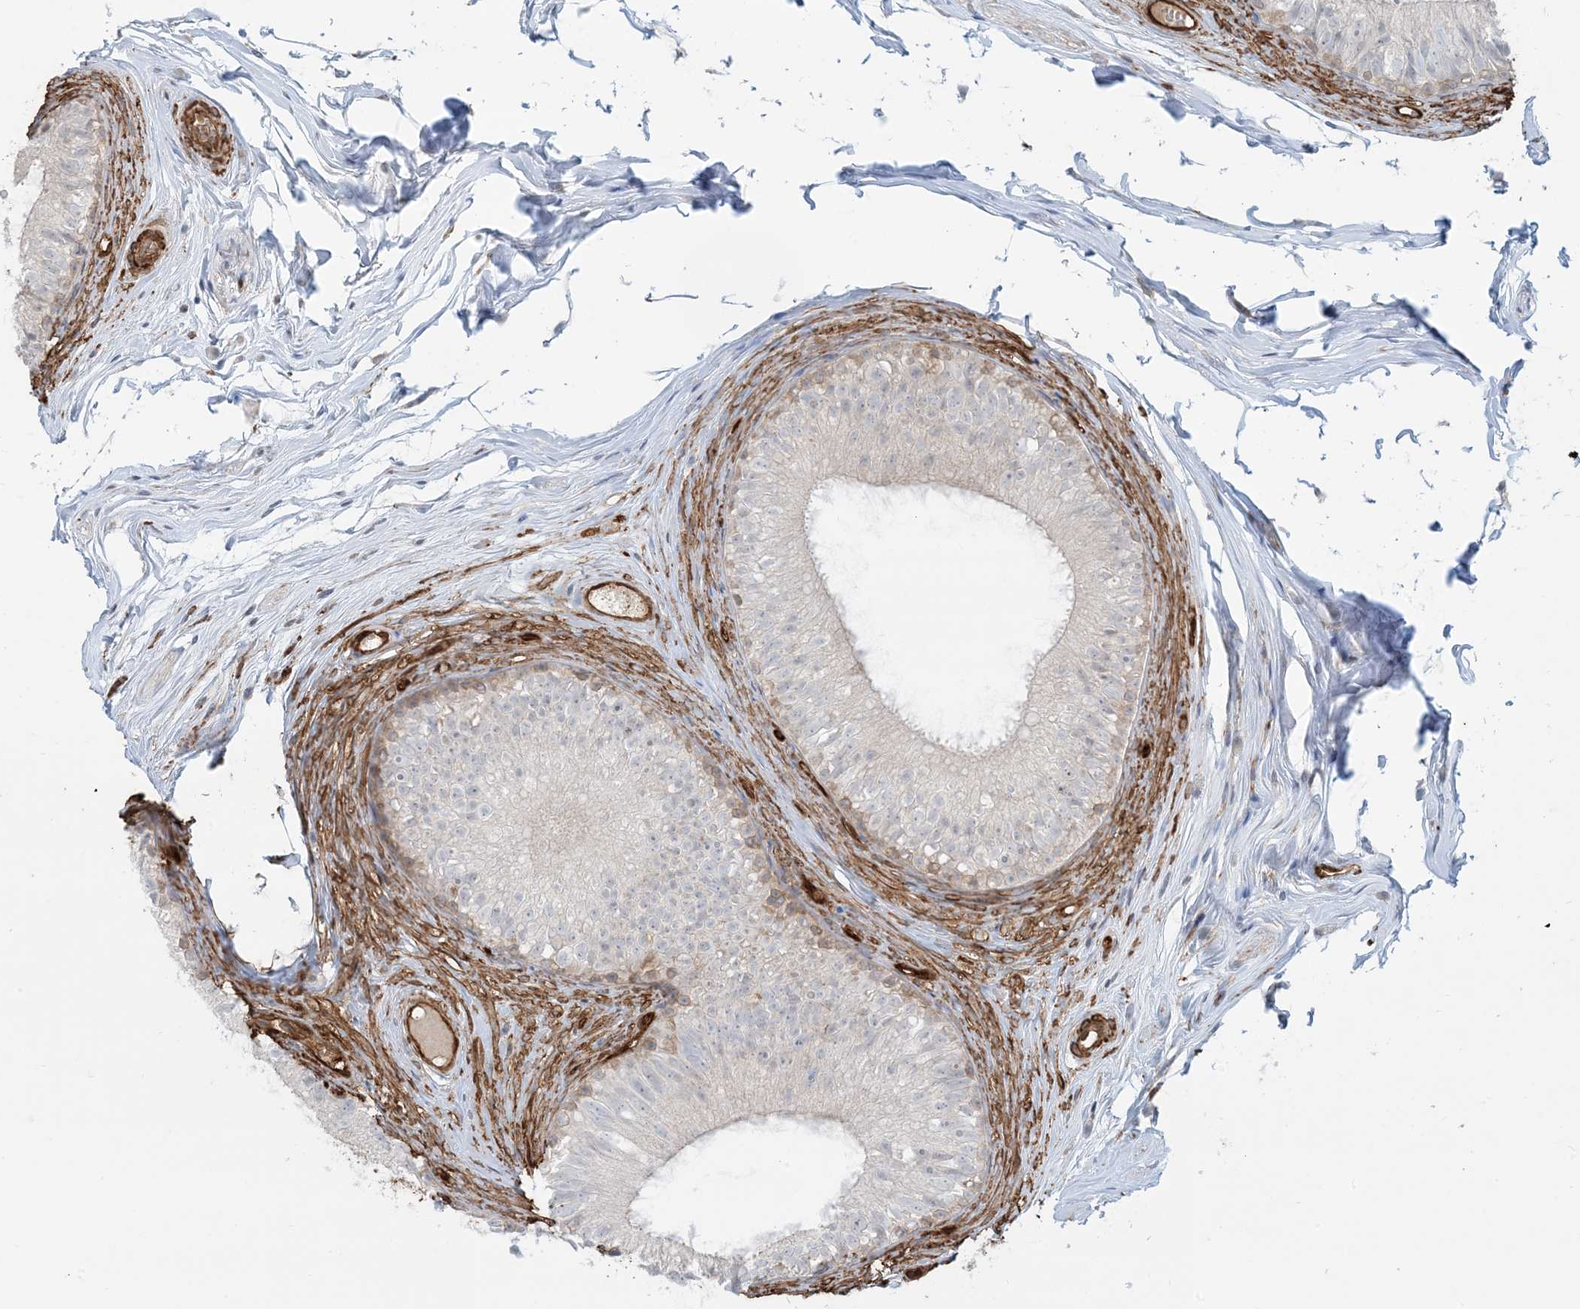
{"staining": {"intensity": "weak", "quantity": "<25%", "location": "cytoplasmic/membranous"}, "tissue": "epididymis", "cell_type": "Glandular cells", "image_type": "normal", "snomed": [{"axis": "morphology", "description": "Normal tissue, NOS"}, {"axis": "morphology", "description": "Seminoma in situ"}, {"axis": "topography", "description": "Testis"}, {"axis": "topography", "description": "Epididymis"}], "caption": "A histopathology image of human epididymis is negative for staining in glandular cells. (DAB (3,3'-diaminobenzidine) IHC, high magnification).", "gene": "PPM1F", "patient": {"sex": "male", "age": 28}}